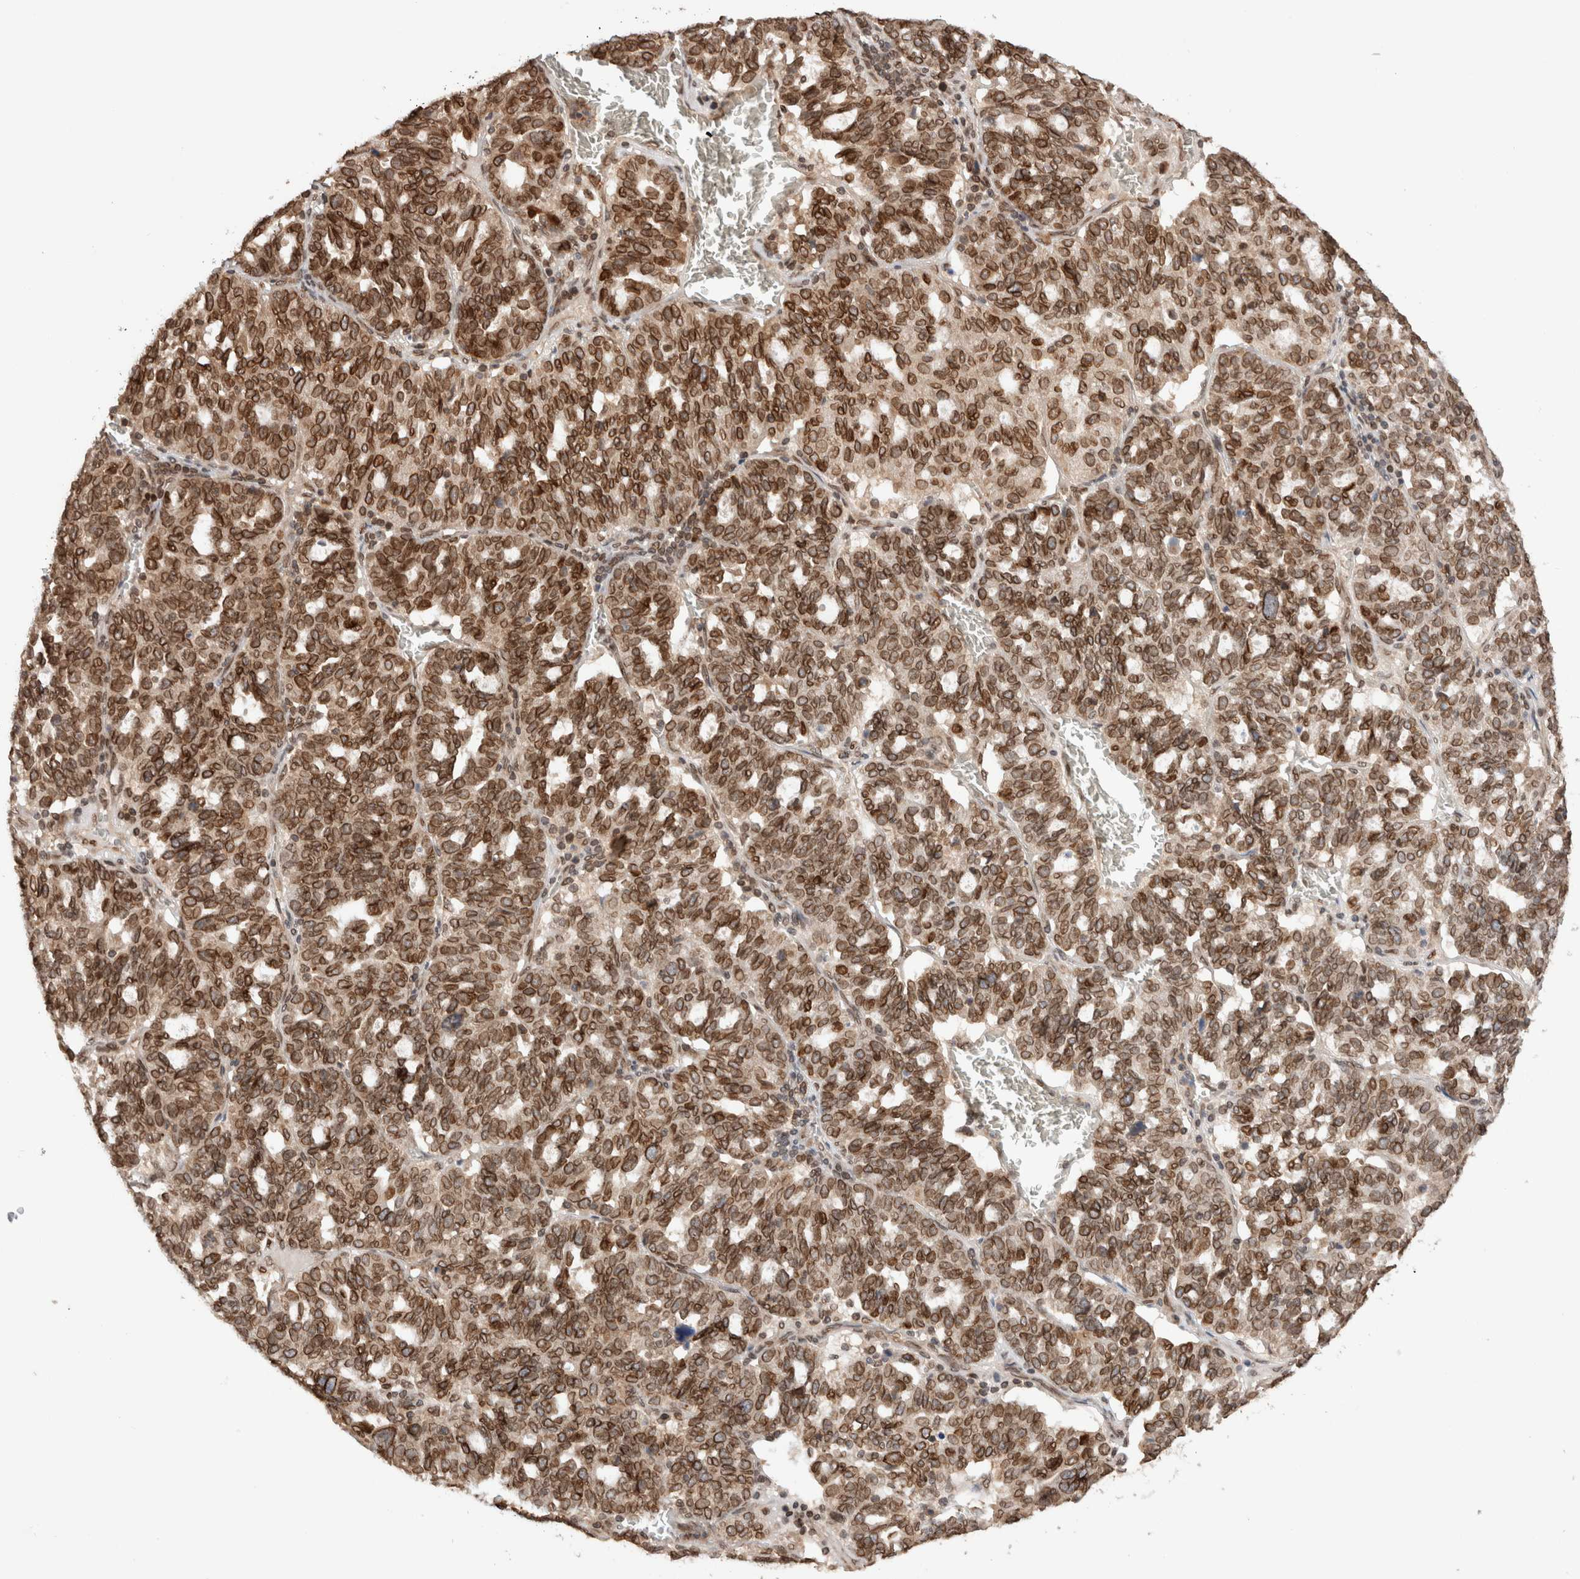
{"staining": {"intensity": "strong", "quantity": ">75%", "location": "cytoplasmic/membranous,nuclear"}, "tissue": "ovarian cancer", "cell_type": "Tumor cells", "image_type": "cancer", "snomed": [{"axis": "morphology", "description": "Cystadenocarcinoma, serous, NOS"}, {"axis": "topography", "description": "Ovary"}], "caption": "A histopathology image of human ovarian serous cystadenocarcinoma stained for a protein demonstrates strong cytoplasmic/membranous and nuclear brown staining in tumor cells.", "gene": "TPR", "patient": {"sex": "female", "age": 59}}